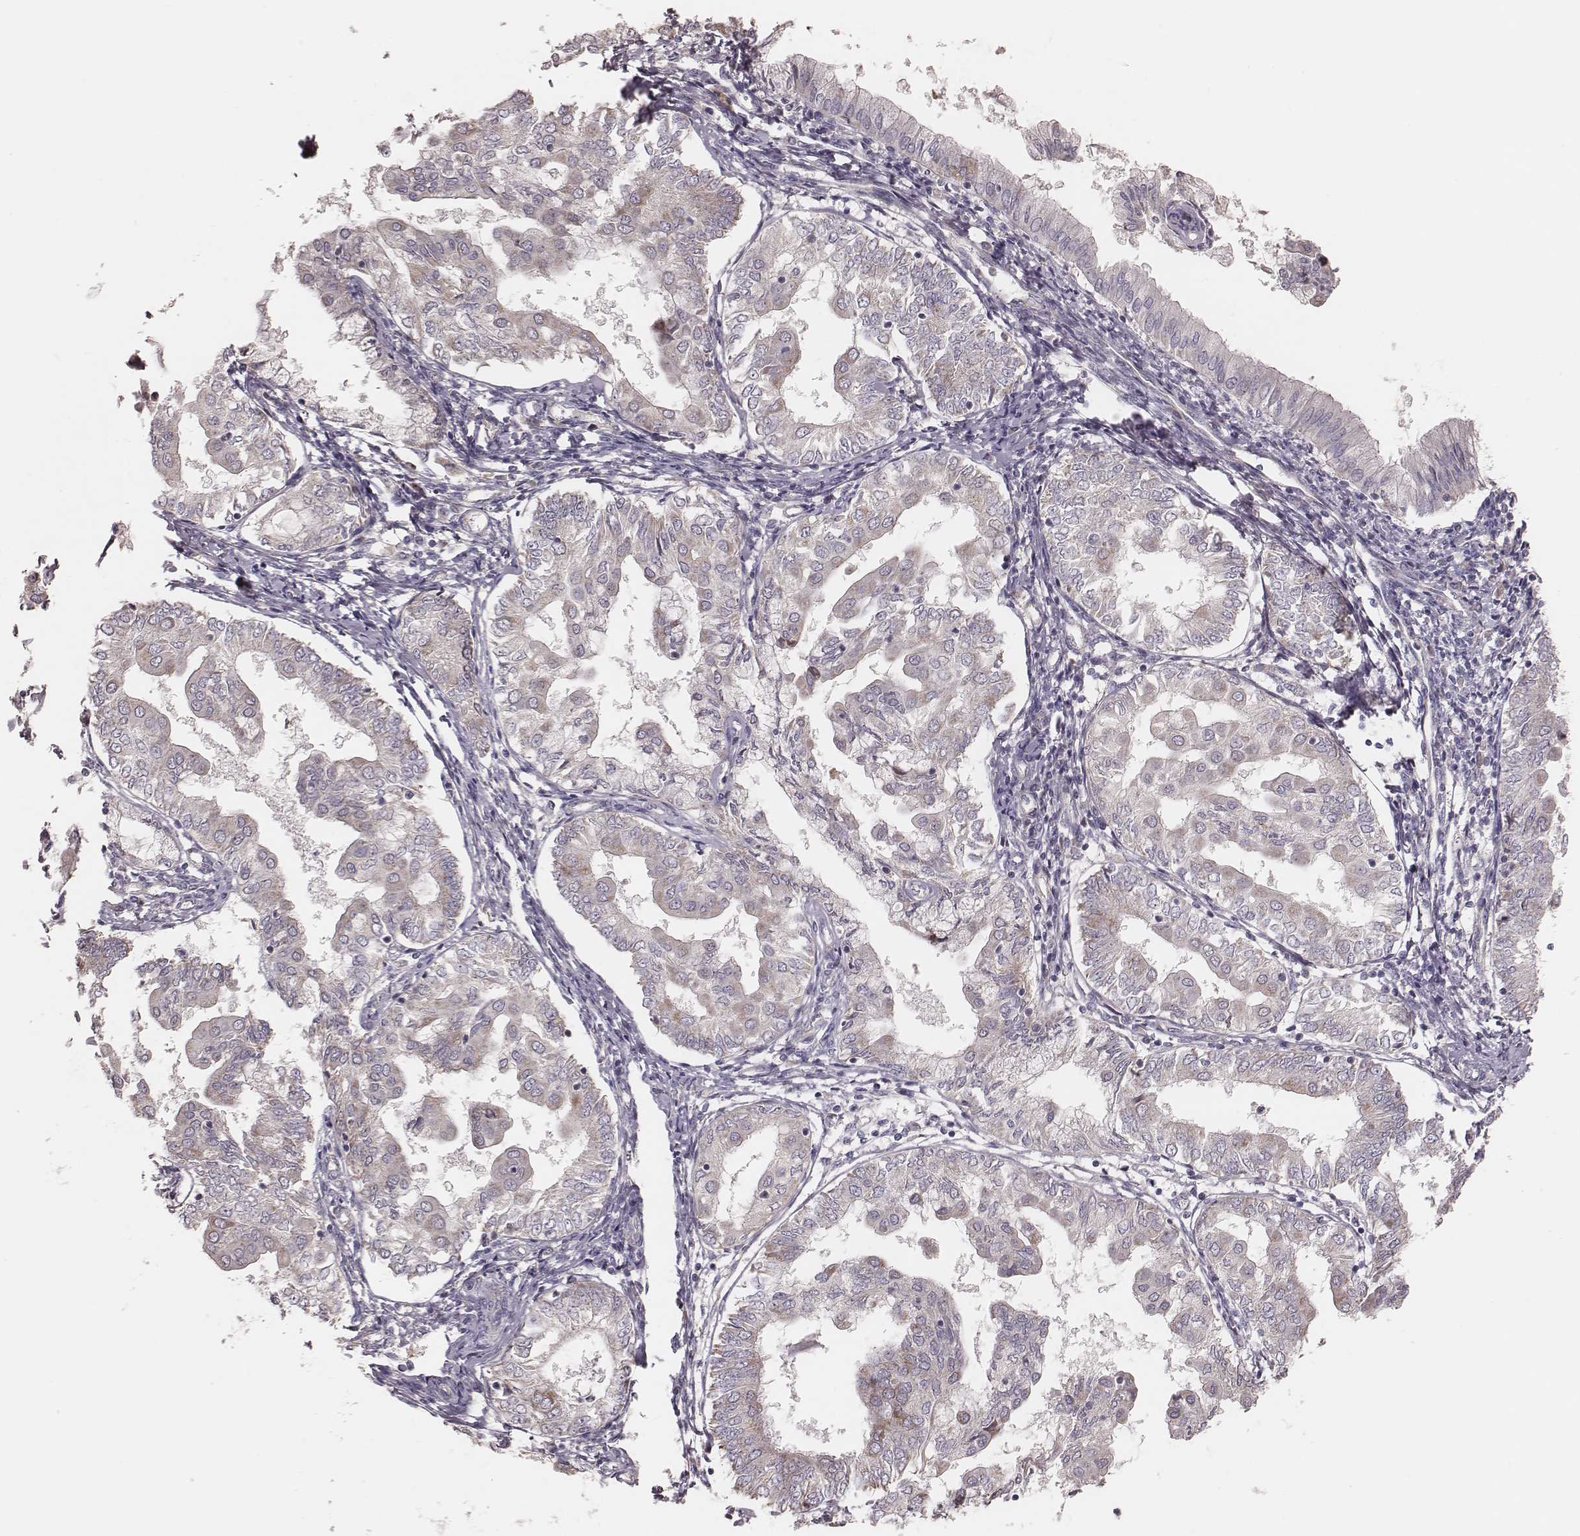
{"staining": {"intensity": "negative", "quantity": "none", "location": "none"}, "tissue": "endometrial cancer", "cell_type": "Tumor cells", "image_type": "cancer", "snomed": [{"axis": "morphology", "description": "Adenocarcinoma, NOS"}, {"axis": "topography", "description": "Endometrium"}], "caption": "This is an immunohistochemistry (IHC) photomicrograph of adenocarcinoma (endometrial). There is no expression in tumor cells.", "gene": "MRPS27", "patient": {"sex": "female", "age": 68}}